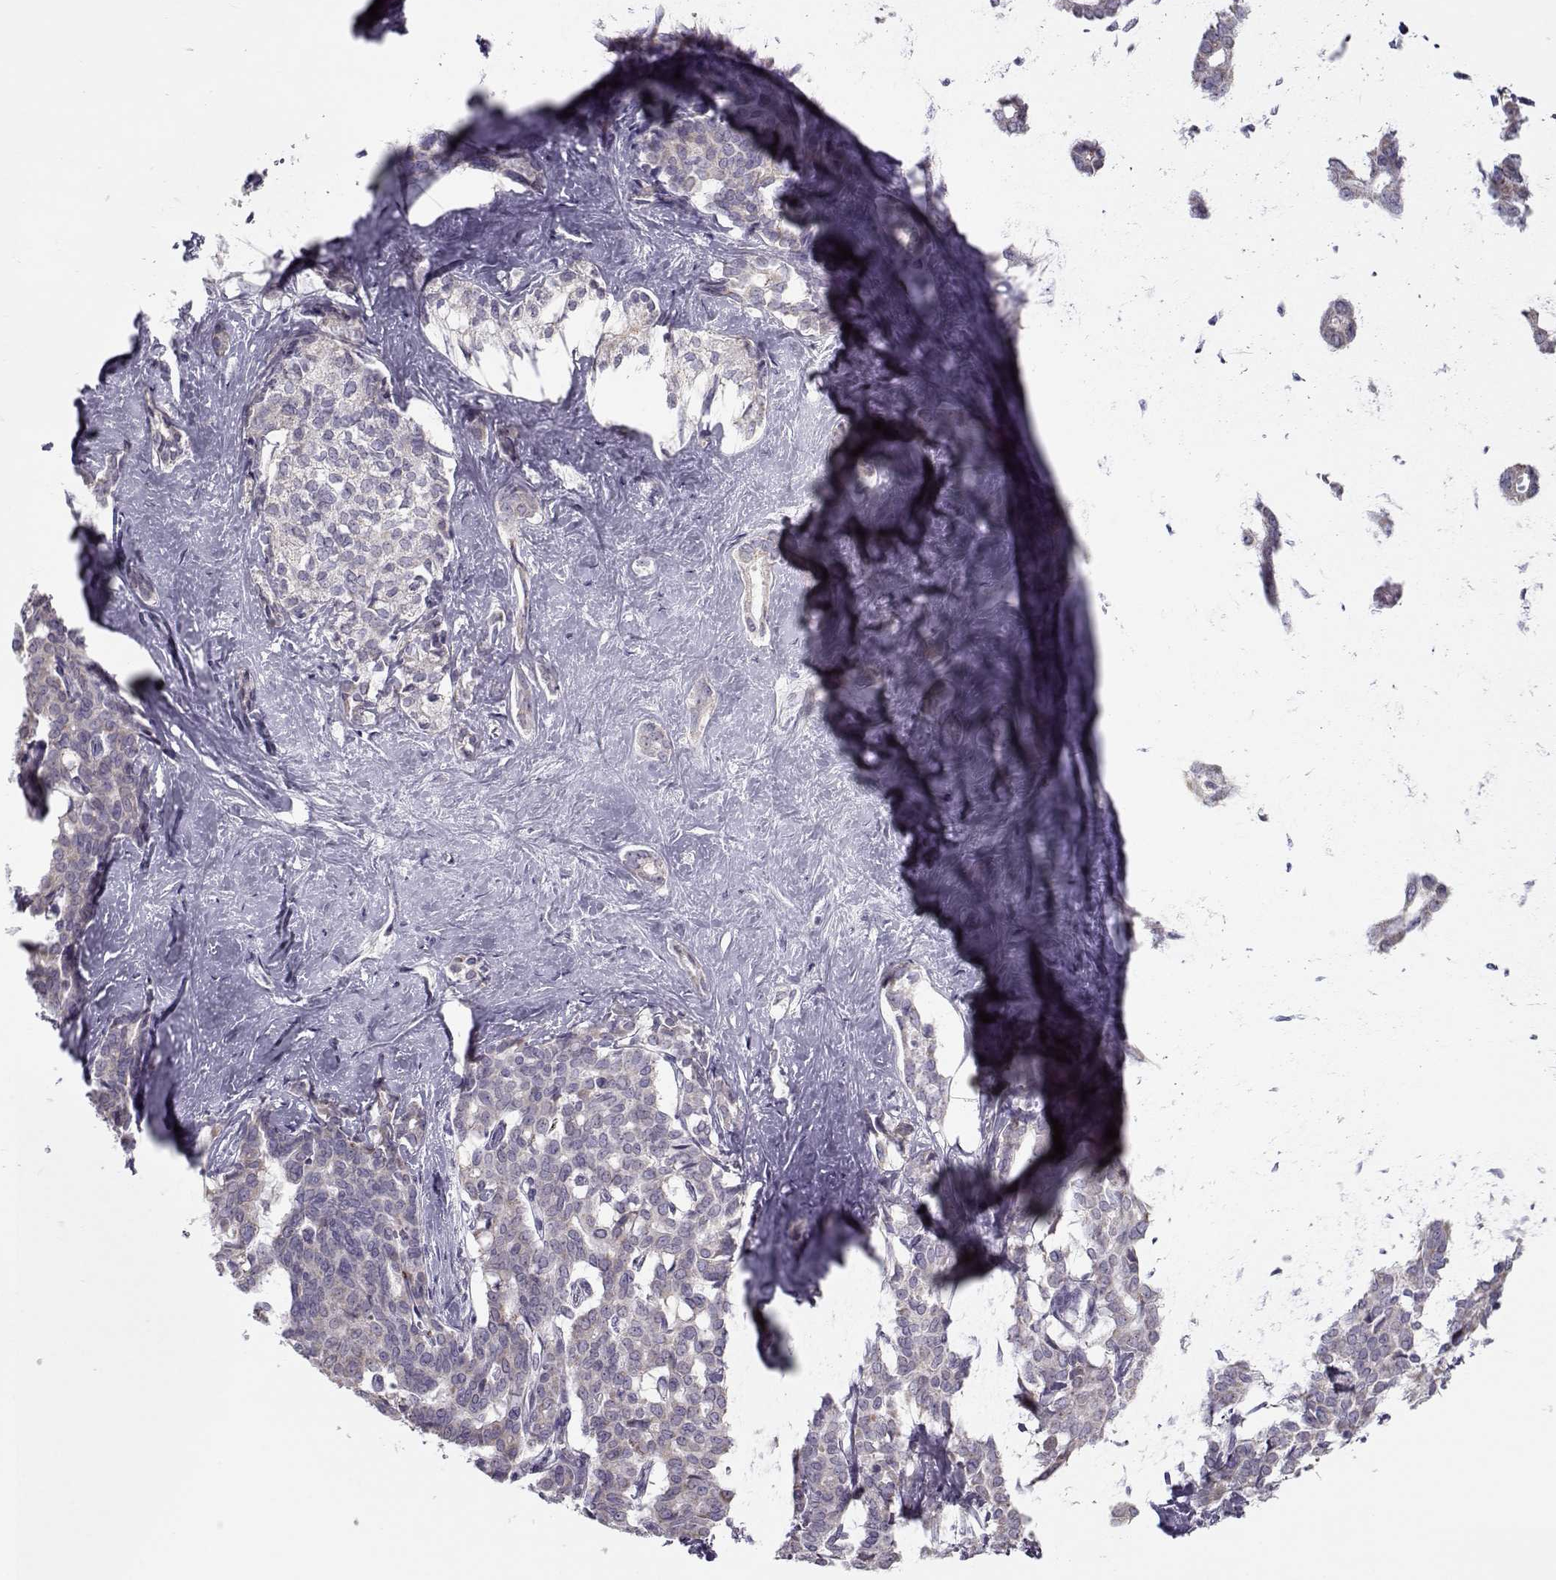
{"staining": {"intensity": "negative", "quantity": "none", "location": "none"}, "tissue": "liver cancer", "cell_type": "Tumor cells", "image_type": "cancer", "snomed": [{"axis": "morphology", "description": "Cholangiocarcinoma"}, {"axis": "topography", "description": "Liver"}], "caption": "Tumor cells show no significant protein positivity in liver cancer.", "gene": "KLF17", "patient": {"sex": "female", "age": 47}}